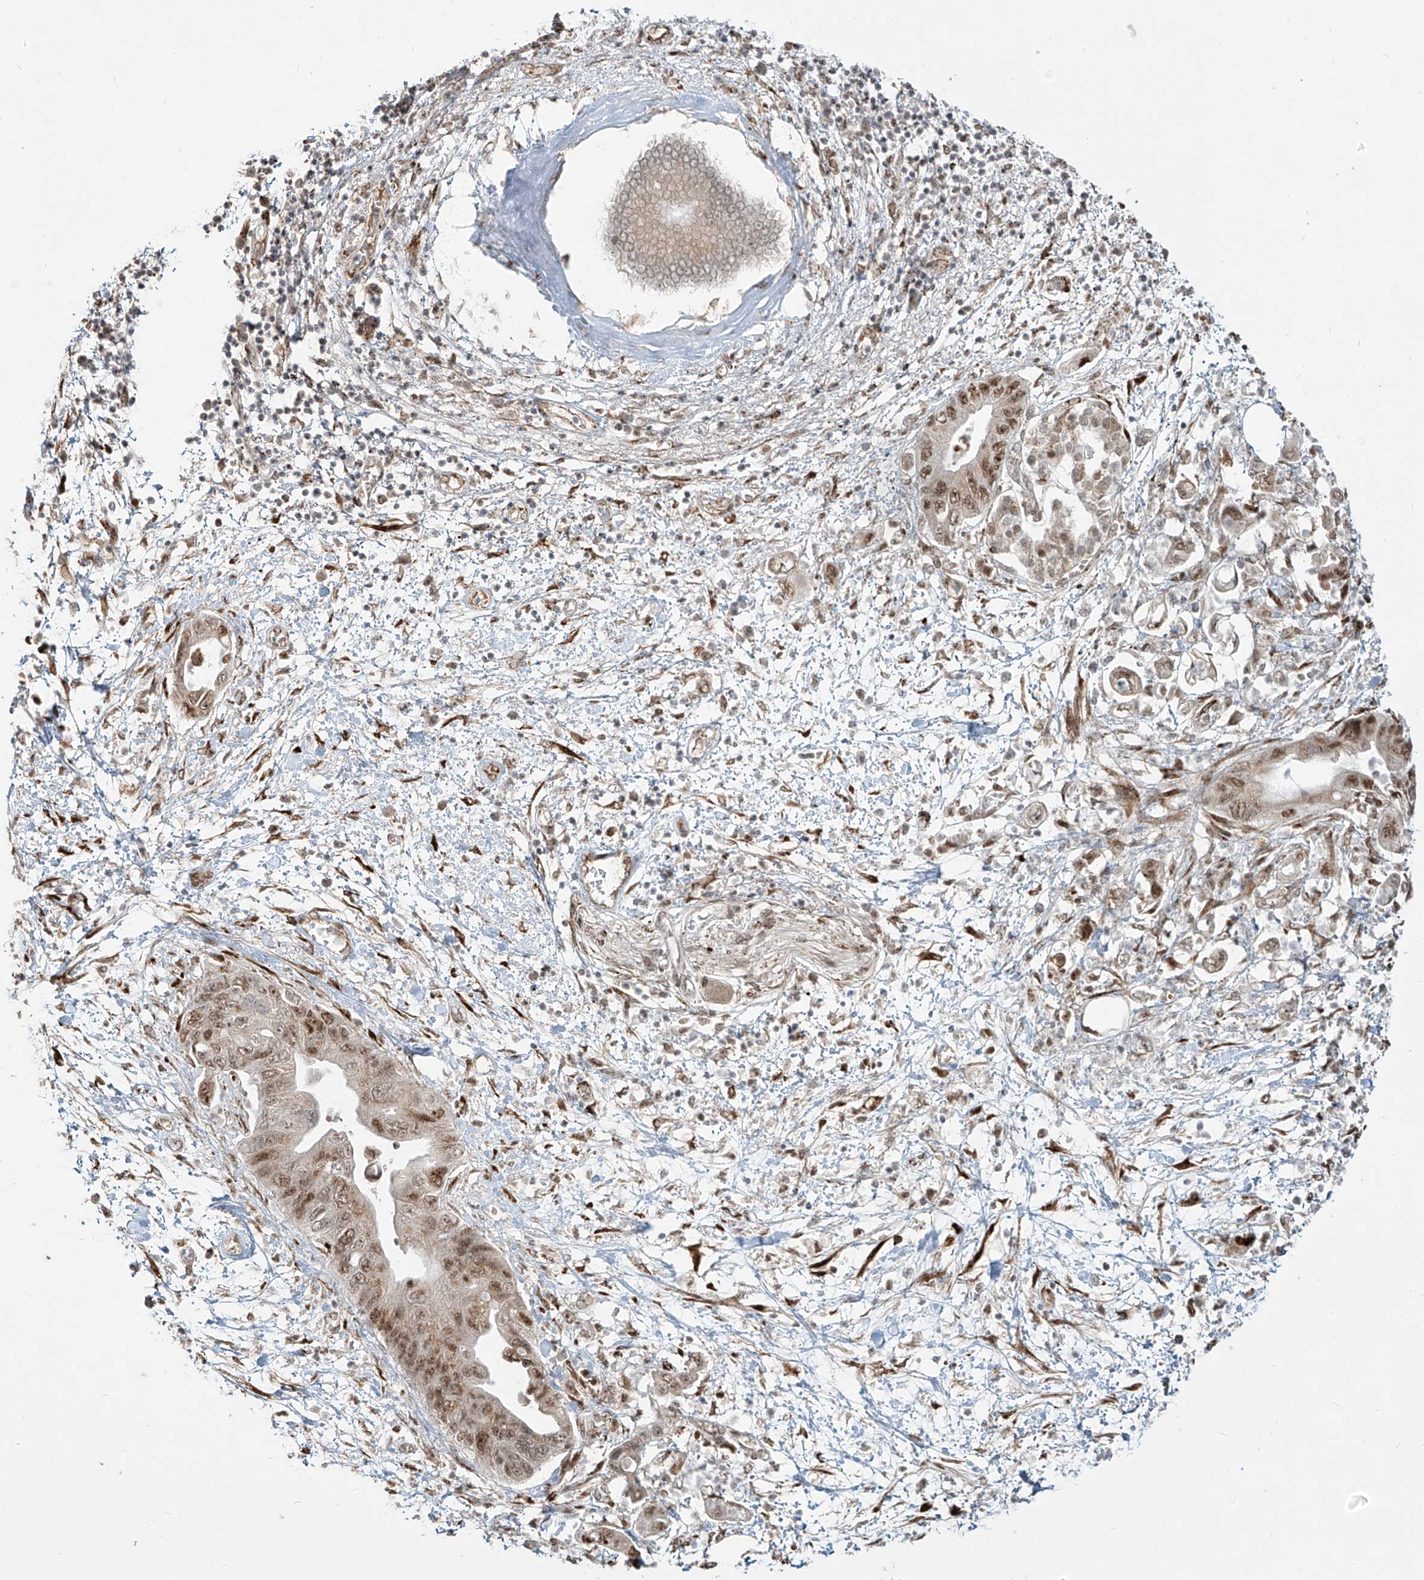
{"staining": {"intensity": "moderate", "quantity": ">75%", "location": "nuclear"}, "tissue": "pancreatic cancer", "cell_type": "Tumor cells", "image_type": "cancer", "snomed": [{"axis": "morphology", "description": "Adenocarcinoma, NOS"}, {"axis": "topography", "description": "Pancreas"}], "caption": "Moderate nuclear positivity is identified in approximately >75% of tumor cells in pancreatic cancer. (IHC, brightfield microscopy, high magnification).", "gene": "ZNF710", "patient": {"sex": "female", "age": 73}}